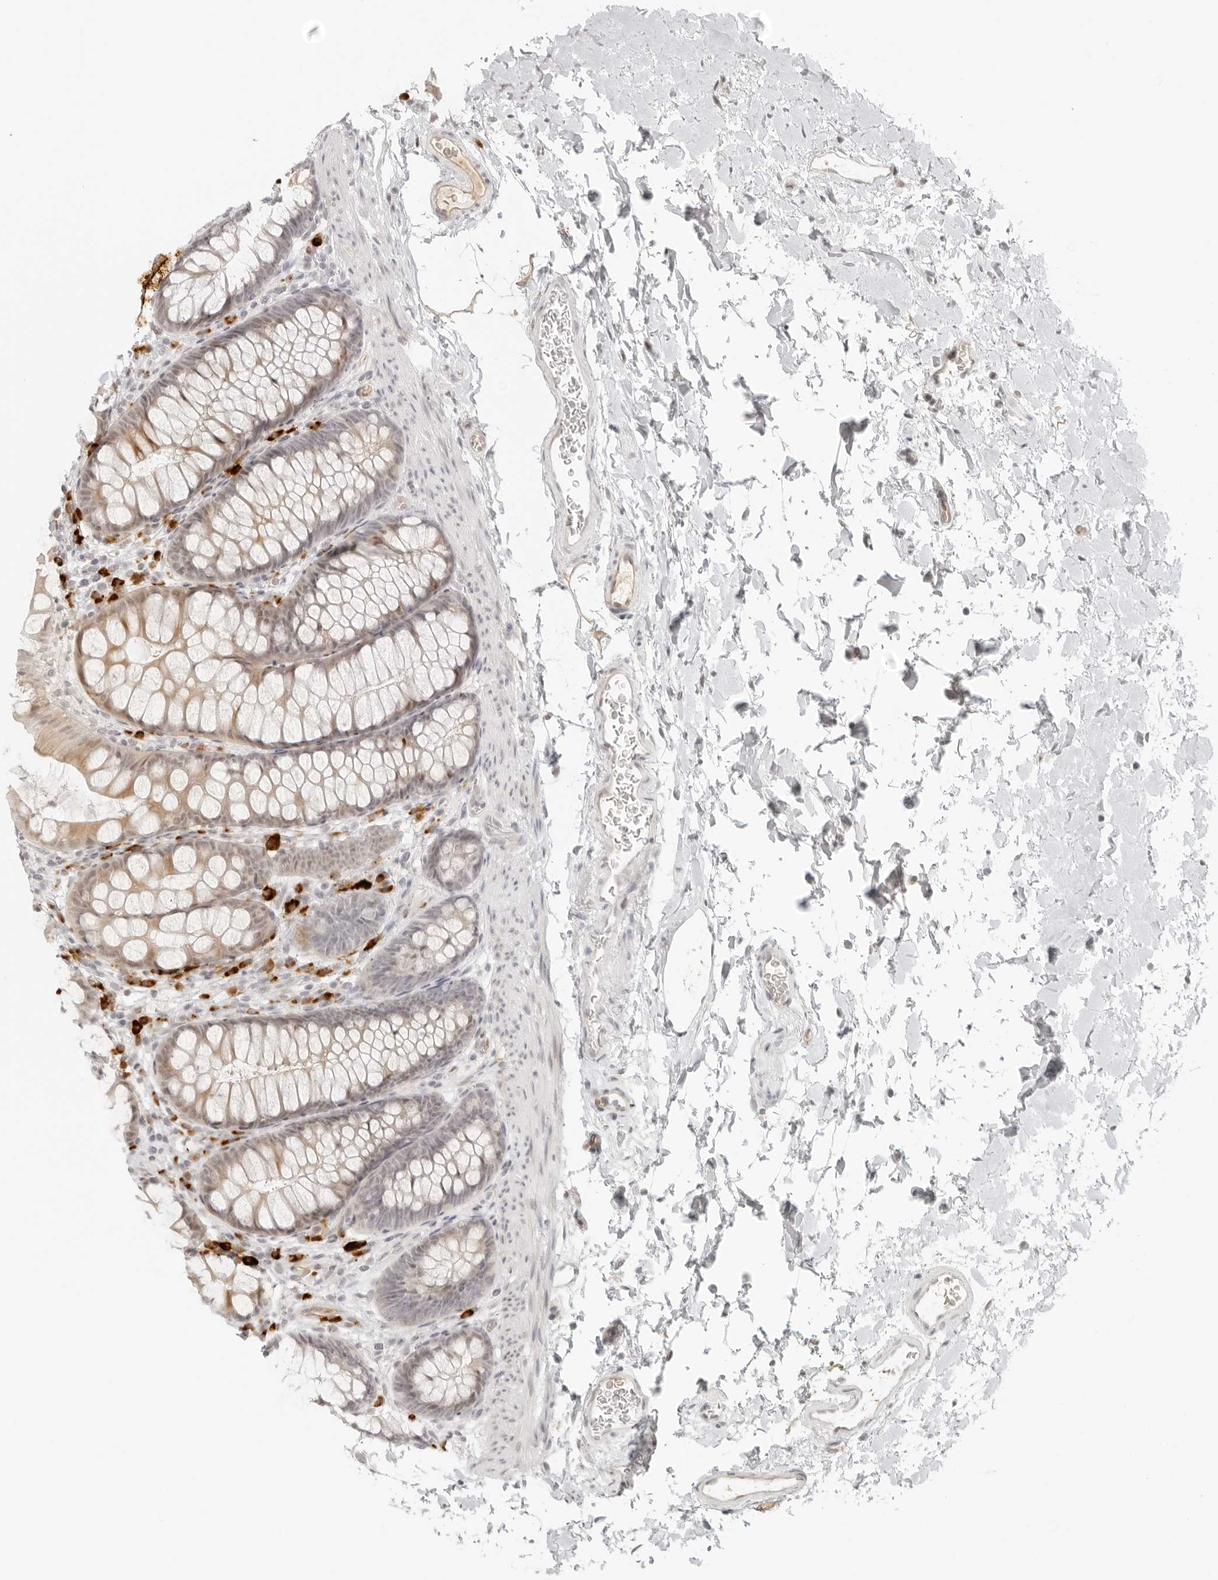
{"staining": {"intensity": "weak", "quantity": "<25%", "location": "cytoplasmic/membranous"}, "tissue": "colon", "cell_type": "Endothelial cells", "image_type": "normal", "snomed": [{"axis": "morphology", "description": "Normal tissue, NOS"}, {"axis": "topography", "description": "Colon"}], "caption": "An immunohistochemistry (IHC) image of unremarkable colon is shown. There is no staining in endothelial cells of colon. Brightfield microscopy of immunohistochemistry (IHC) stained with DAB (brown) and hematoxylin (blue), captured at high magnification.", "gene": "ZNF678", "patient": {"sex": "female", "age": 62}}